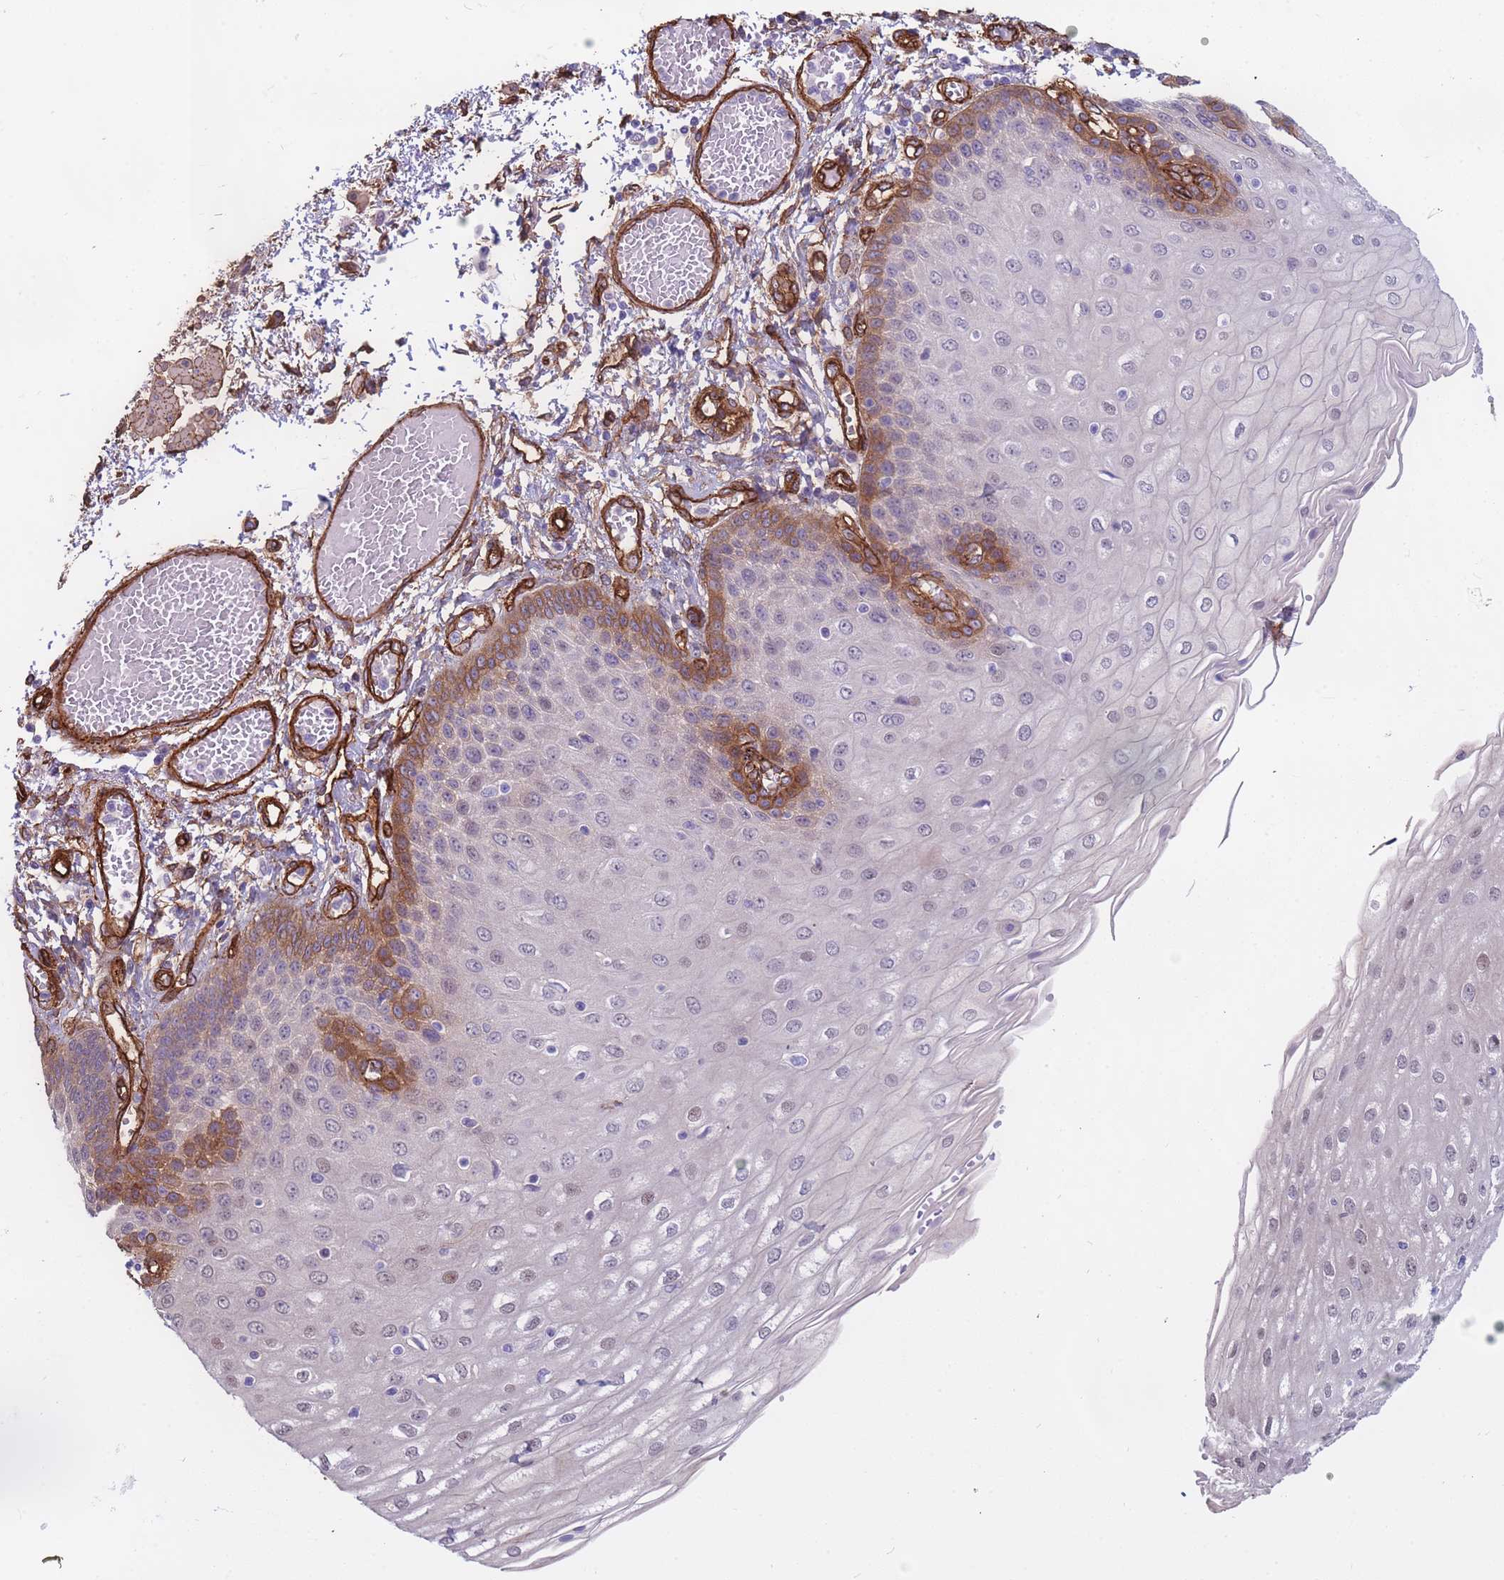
{"staining": {"intensity": "moderate", "quantity": "<25%", "location": "cytoplasmic/membranous"}, "tissue": "esophagus", "cell_type": "Squamous epithelial cells", "image_type": "normal", "snomed": [{"axis": "morphology", "description": "Normal tissue, NOS"}, {"axis": "topography", "description": "Esophagus"}], "caption": "Esophagus was stained to show a protein in brown. There is low levels of moderate cytoplasmic/membranous expression in approximately <25% of squamous epithelial cells. The staining is performed using DAB brown chromogen to label protein expression. The nuclei are counter-stained blue using hematoxylin.", "gene": "EHD2", "patient": {"sex": "male", "age": 81}}